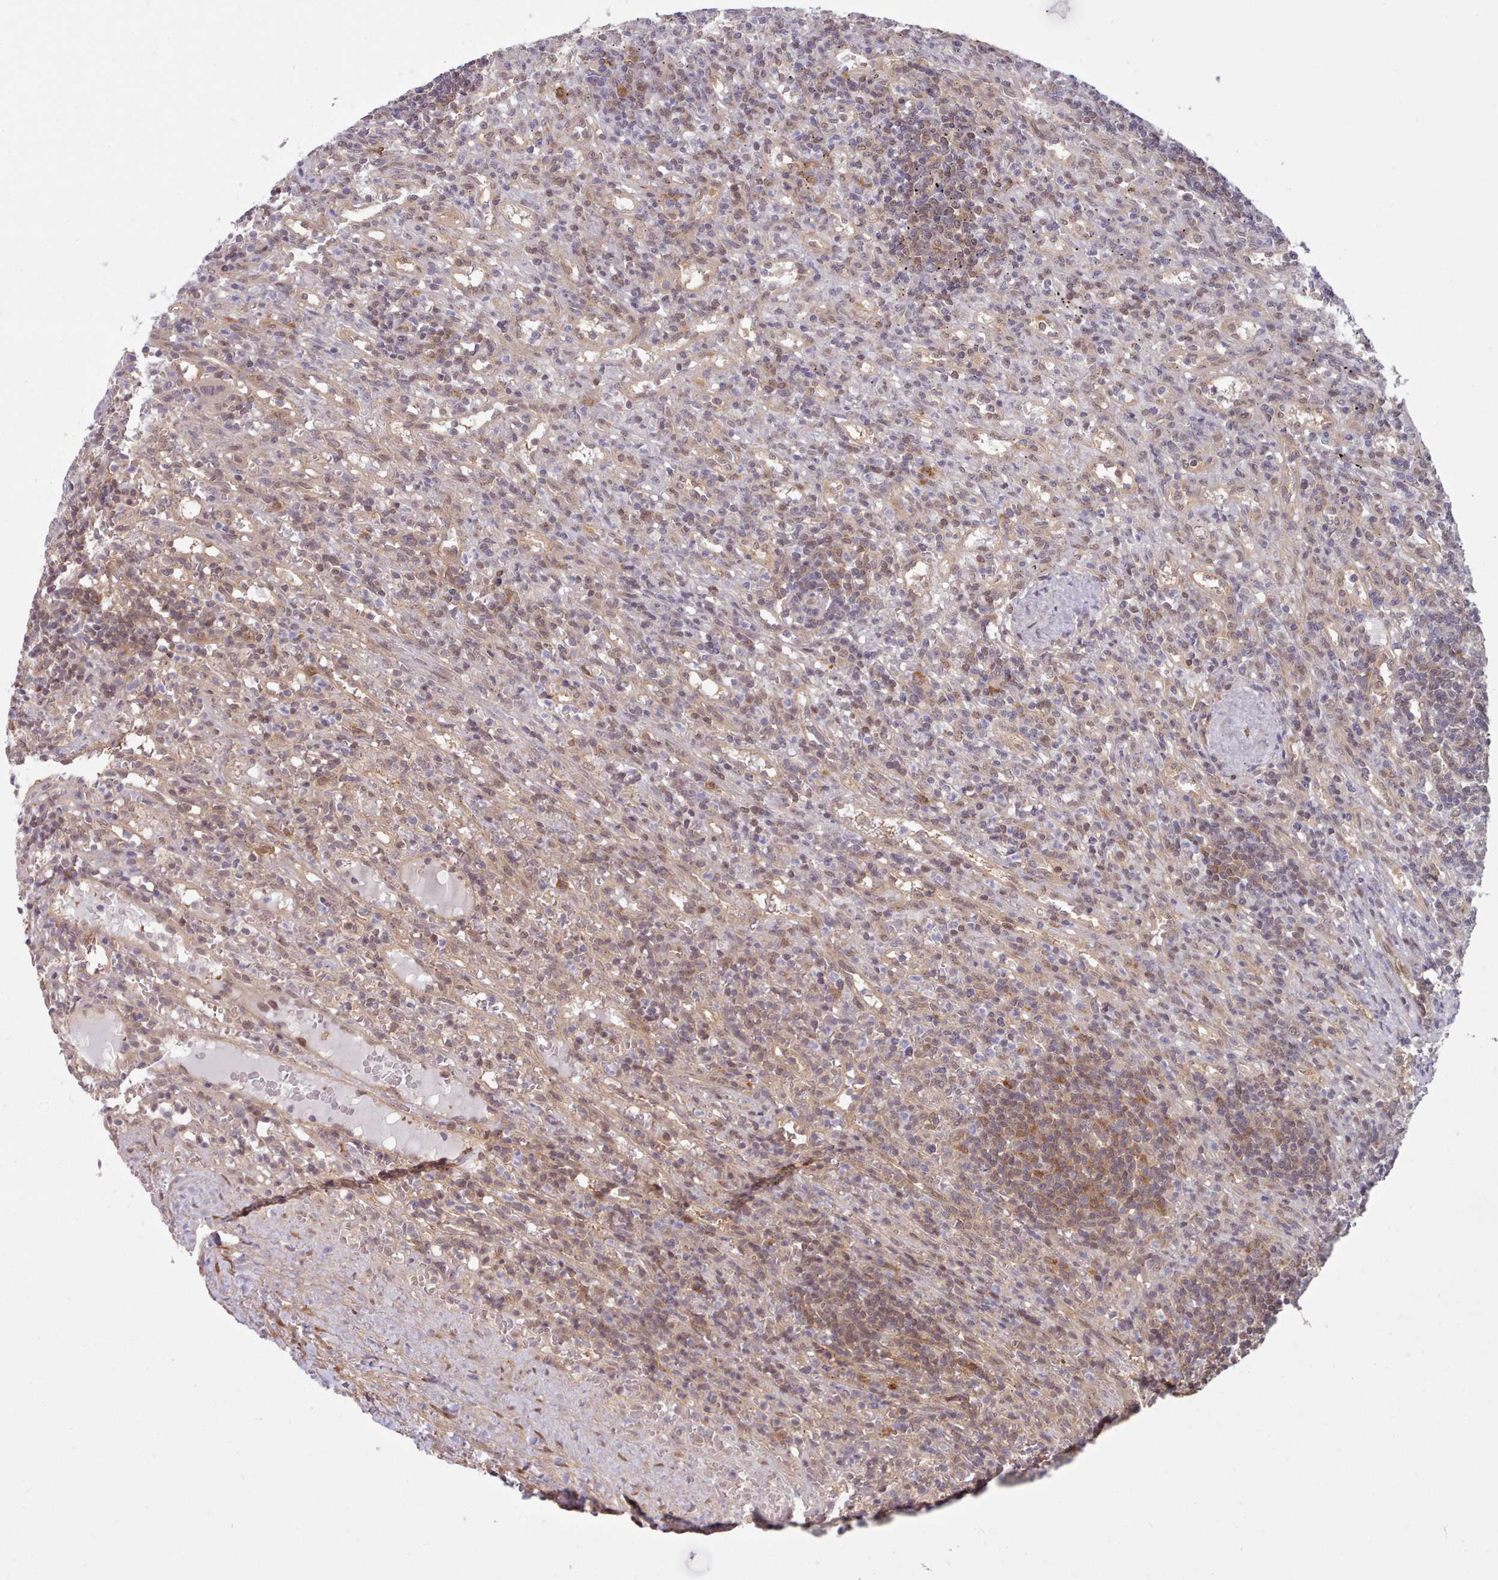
{"staining": {"intensity": "weak", "quantity": "25%-75%", "location": "nuclear"}, "tissue": "lymphoma", "cell_type": "Tumor cells", "image_type": "cancer", "snomed": [{"axis": "morphology", "description": "Malignant lymphoma, non-Hodgkin's type, Low grade"}, {"axis": "topography", "description": "Spleen"}], "caption": "Protein expression by IHC exhibits weak nuclear expression in approximately 25%-75% of tumor cells in lymphoma.", "gene": "CES3", "patient": {"sex": "male", "age": 76}}